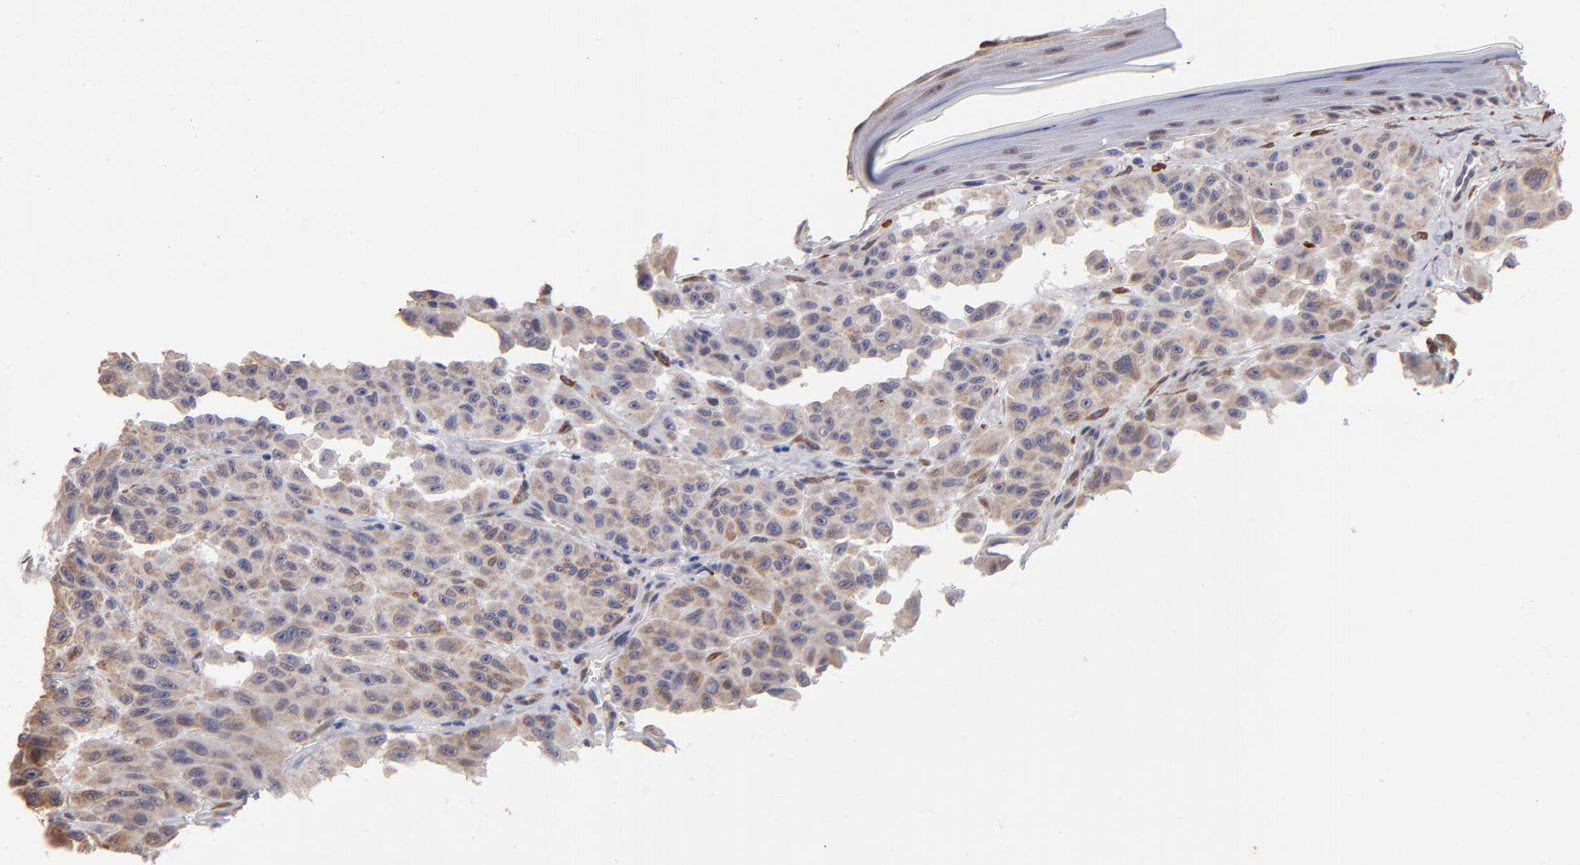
{"staining": {"intensity": "weak", "quantity": ">75%", "location": "cytoplasmic/membranous"}, "tissue": "melanoma", "cell_type": "Tumor cells", "image_type": "cancer", "snomed": [{"axis": "morphology", "description": "Malignant melanoma, NOS"}, {"axis": "topography", "description": "Skin"}], "caption": "This is a histology image of immunohistochemistry staining of melanoma, which shows weak positivity in the cytoplasmic/membranous of tumor cells.", "gene": "PGRMC1", "patient": {"sex": "male", "age": 30}}